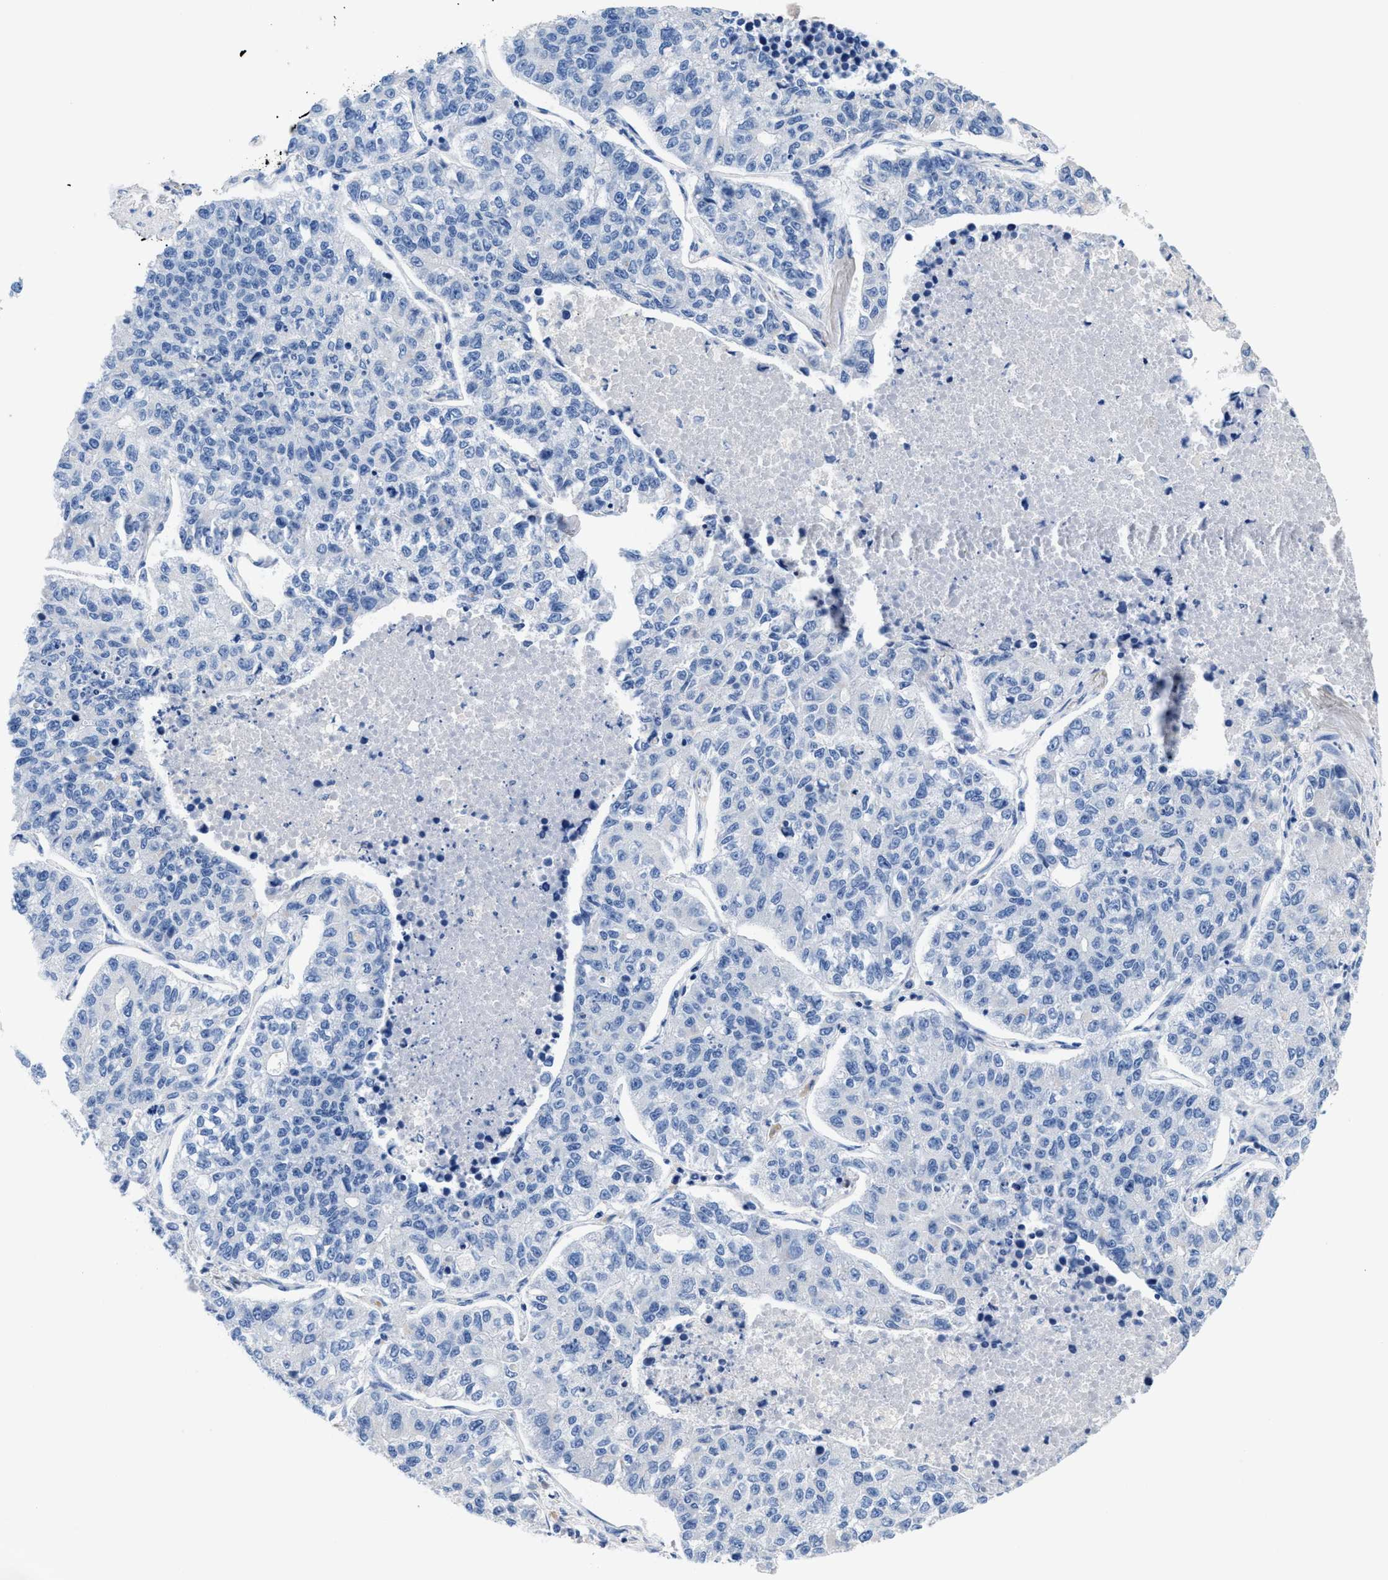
{"staining": {"intensity": "negative", "quantity": "none", "location": "none"}, "tissue": "lung cancer", "cell_type": "Tumor cells", "image_type": "cancer", "snomed": [{"axis": "morphology", "description": "Adenocarcinoma, NOS"}, {"axis": "topography", "description": "Lung"}], "caption": "Immunohistochemical staining of human adenocarcinoma (lung) shows no significant staining in tumor cells. (DAB (3,3'-diaminobenzidine) immunohistochemistry visualized using brightfield microscopy, high magnification).", "gene": "SLFN13", "patient": {"sex": "male", "age": 49}}